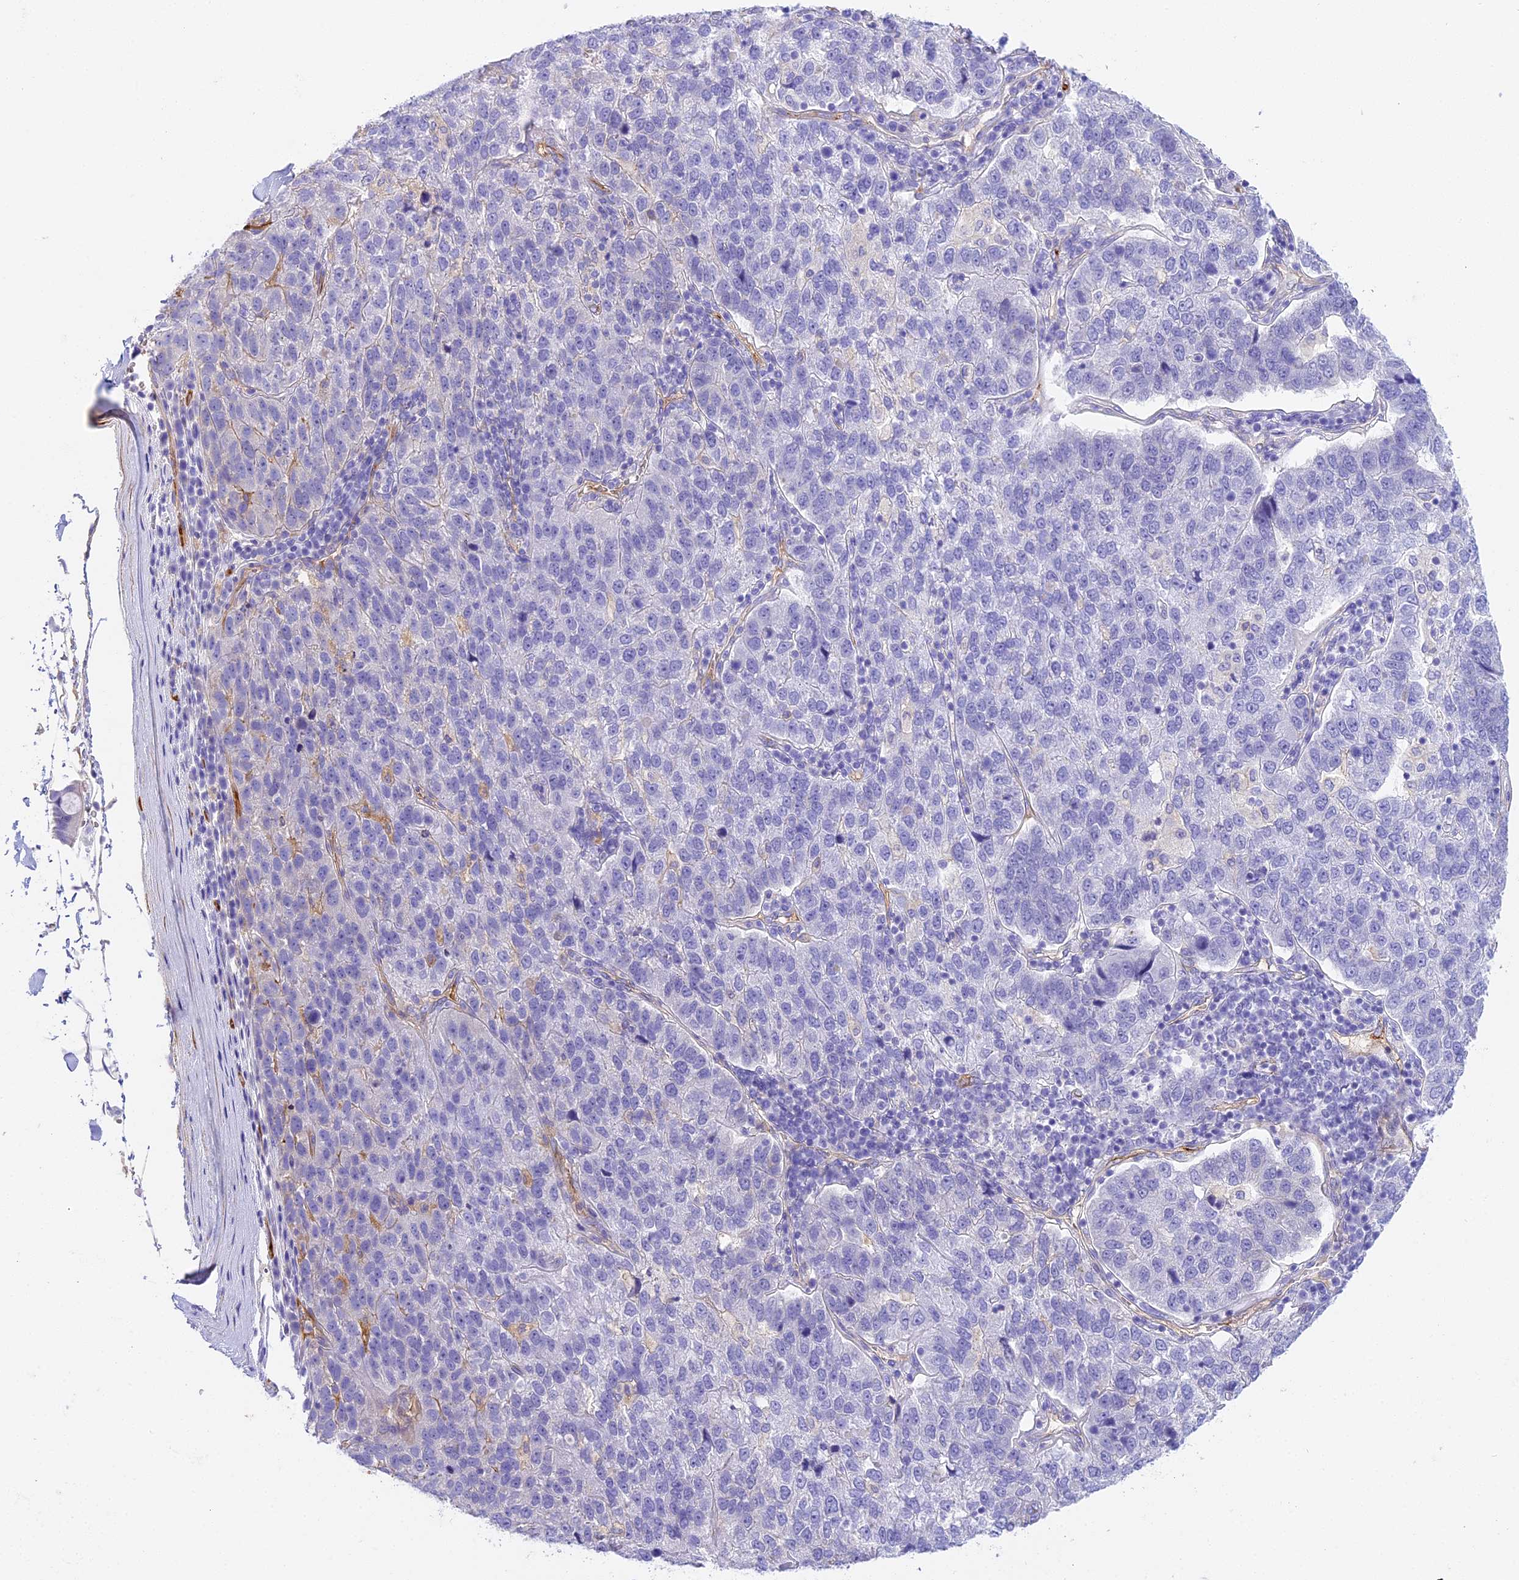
{"staining": {"intensity": "negative", "quantity": "none", "location": "none"}, "tissue": "pancreatic cancer", "cell_type": "Tumor cells", "image_type": "cancer", "snomed": [{"axis": "morphology", "description": "Adenocarcinoma, NOS"}, {"axis": "topography", "description": "Pancreas"}], "caption": "Immunohistochemical staining of pancreatic cancer (adenocarcinoma) exhibits no significant positivity in tumor cells.", "gene": "HOMER3", "patient": {"sex": "female", "age": 61}}